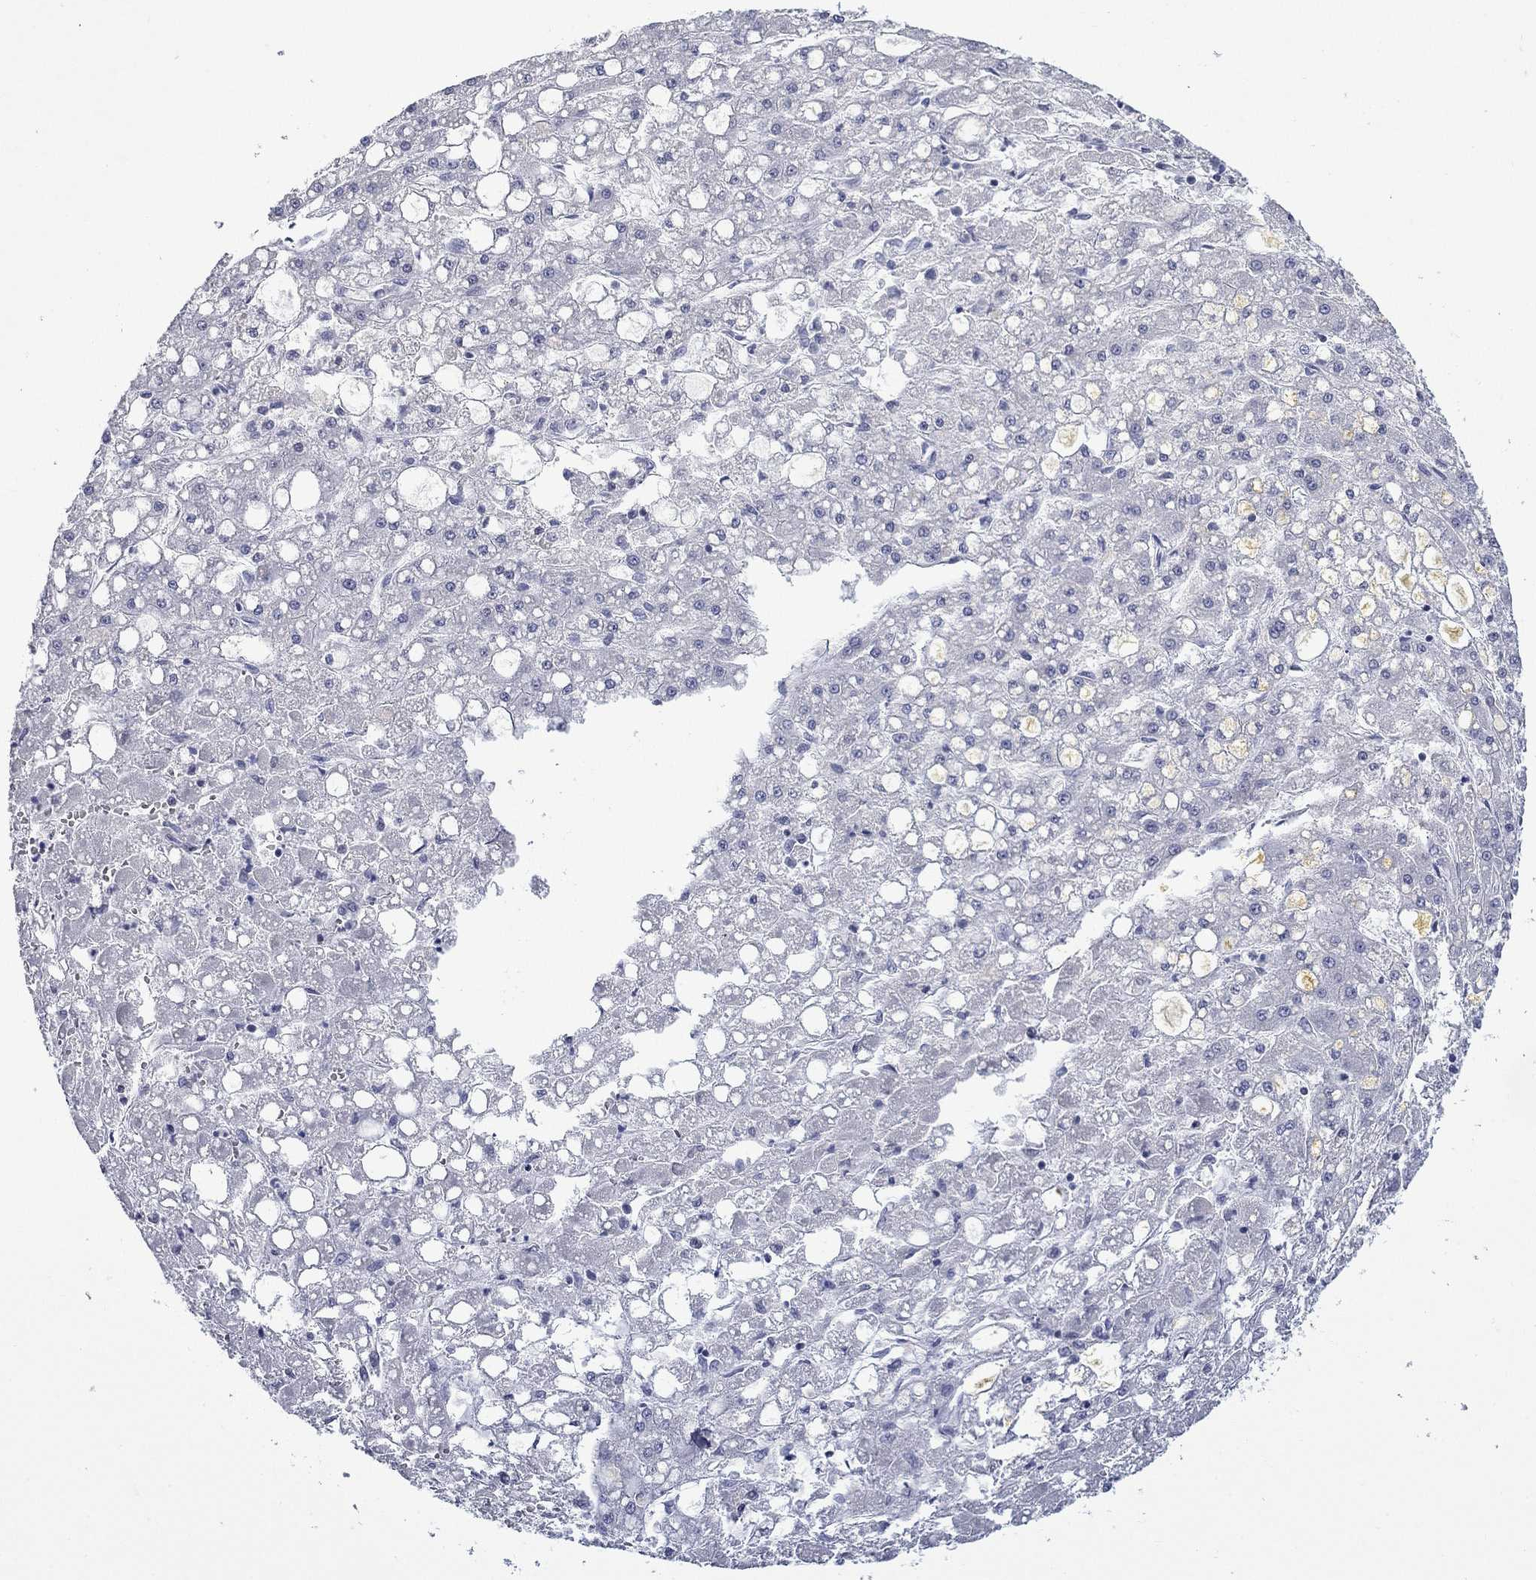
{"staining": {"intensity": "negative", "quantity": "none", "location": "none"}, "tissue": "liver cancer", "cell_type": "Tumor cells", "image_type": "cancer", "snomed": [{"axis": "morphology", "description": "Carcinoma, Hepatocellular, NOS"}, {"axis": "topography", "description": "Liver"}], "caption": "IHC histopathology image of human liver cancer (hepatocellular carcinoma) stained for a protein (brown), which shows no expression in tumor cells.", "gene": "NPAS3", "patient": {"sex": "male", "age": 67}}